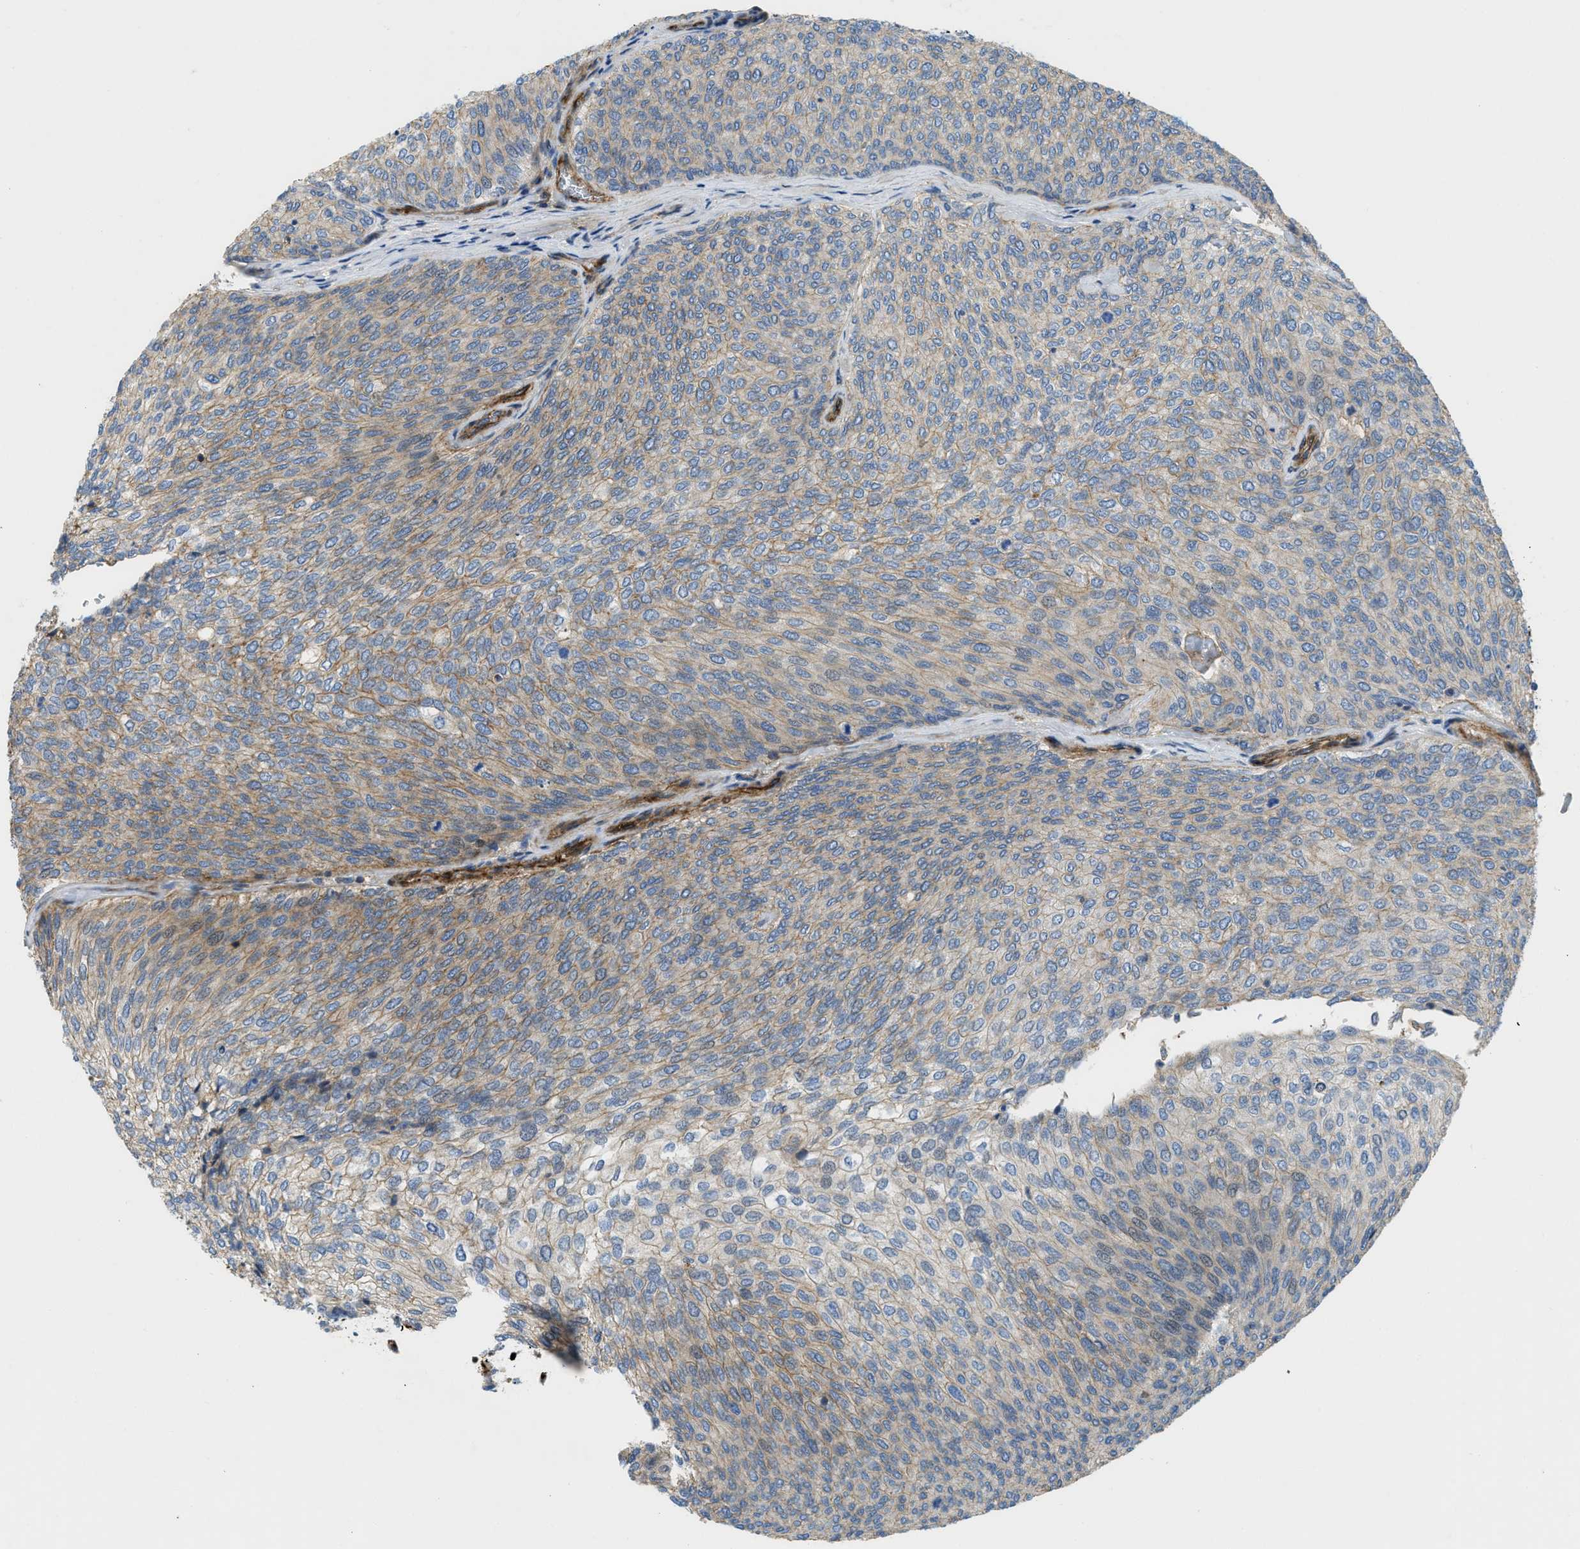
{"staining": {"intensity": "moderate", "quantity": "25%-75%", "location": "cytoplasmic/membranous"}, "tissue": "urothelial cancer", "cell_type": "Tumor cells", "image_type": "cancer", "snomed": [{"axis": "morphology", "description": "Urothelial carcinoma, Low grade"}, {"axis": "topography", "description": "Urinary bladder"}], "caption": "Immunohistochemical staining of low-grade urothelial carcinoma exhibits medium levels of moderate cytoplasmic/membranous protein staining in about 25%-75% of tumor cells.", "gene": "NYNRIN", "patient": {"sex": "female", "age": 79}}